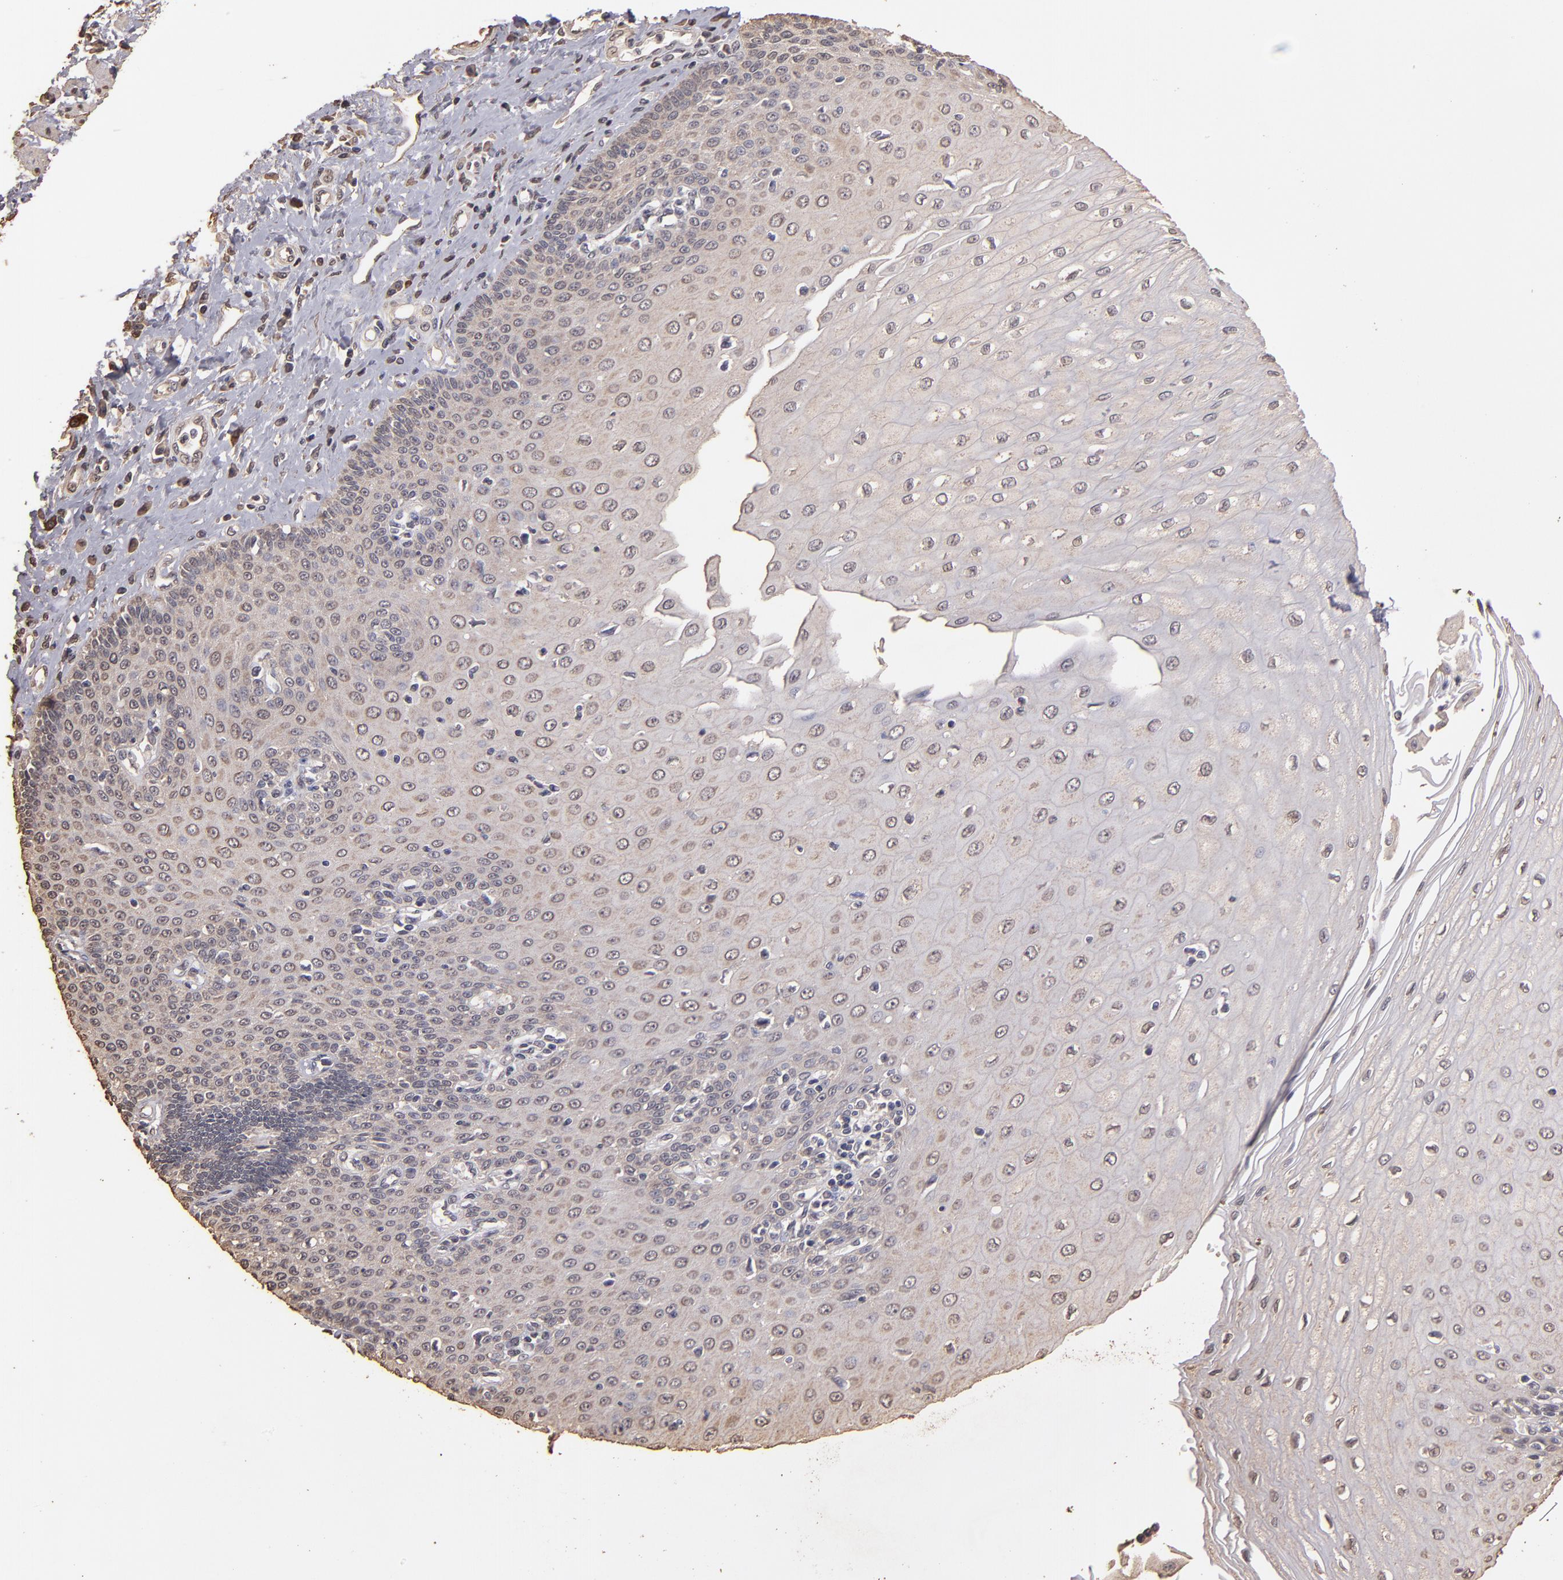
{"staining": {"intensity": "moderate", "quantity": "25%-75%", "location": "cytoplasmic/membranous"}, "tissue": "esophagus", "cell_type": "Squamous epithelial cells", "image_type": "normal", "snomed": [{"axis": "morphology", "description": "Normal tissue, NOS"}, {"axis": "topography", "description": "Esophagus"}], "caption": "Immunohistochemistry (IHC) micrograph of unremarkable esophagus stained for a protein (brown), which reveals medium levels of moderate cytoplasmic/membranous expression in about 25%-75% of squamous epithelial cells.", "gene": "OPHN1", "patient": {"sex": "male", "age": 70}}